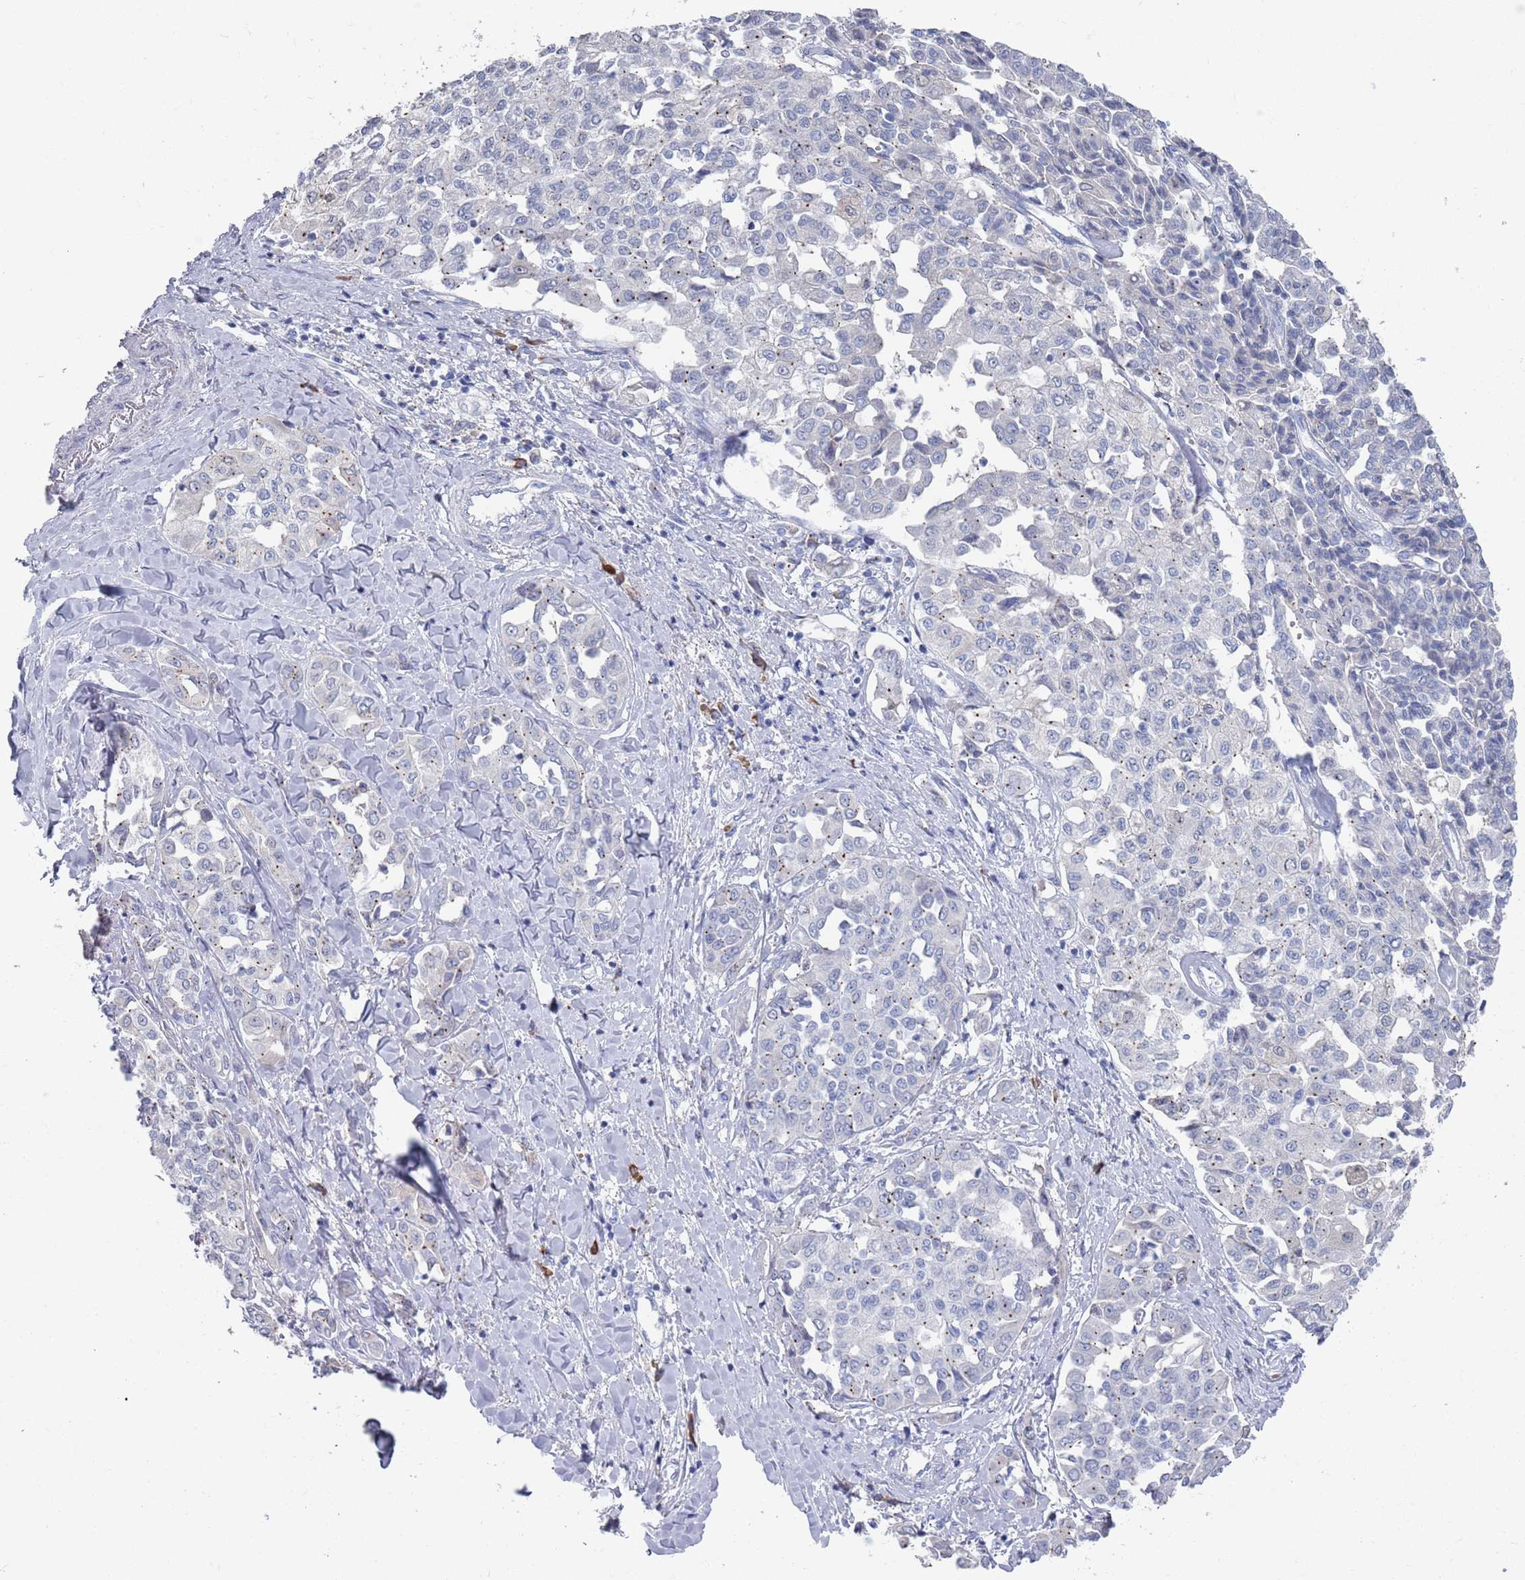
{"staining": {"intensity": "negative", "quantity": "none", "location": "none"}, "tissue": "liver cancer", "cell_type": "Tumor cells", "image_type": "cancer", "snomed": [{"axis": "morphology", "description": "Cholangiocarcinoma"}, {"axis": "topography", "description": "Liver"}], "caption": "There is no significant staining in tumor cells of liver cancer.", "gene": "MAT1A", "patient": {"sex": "female", "age": 77}}